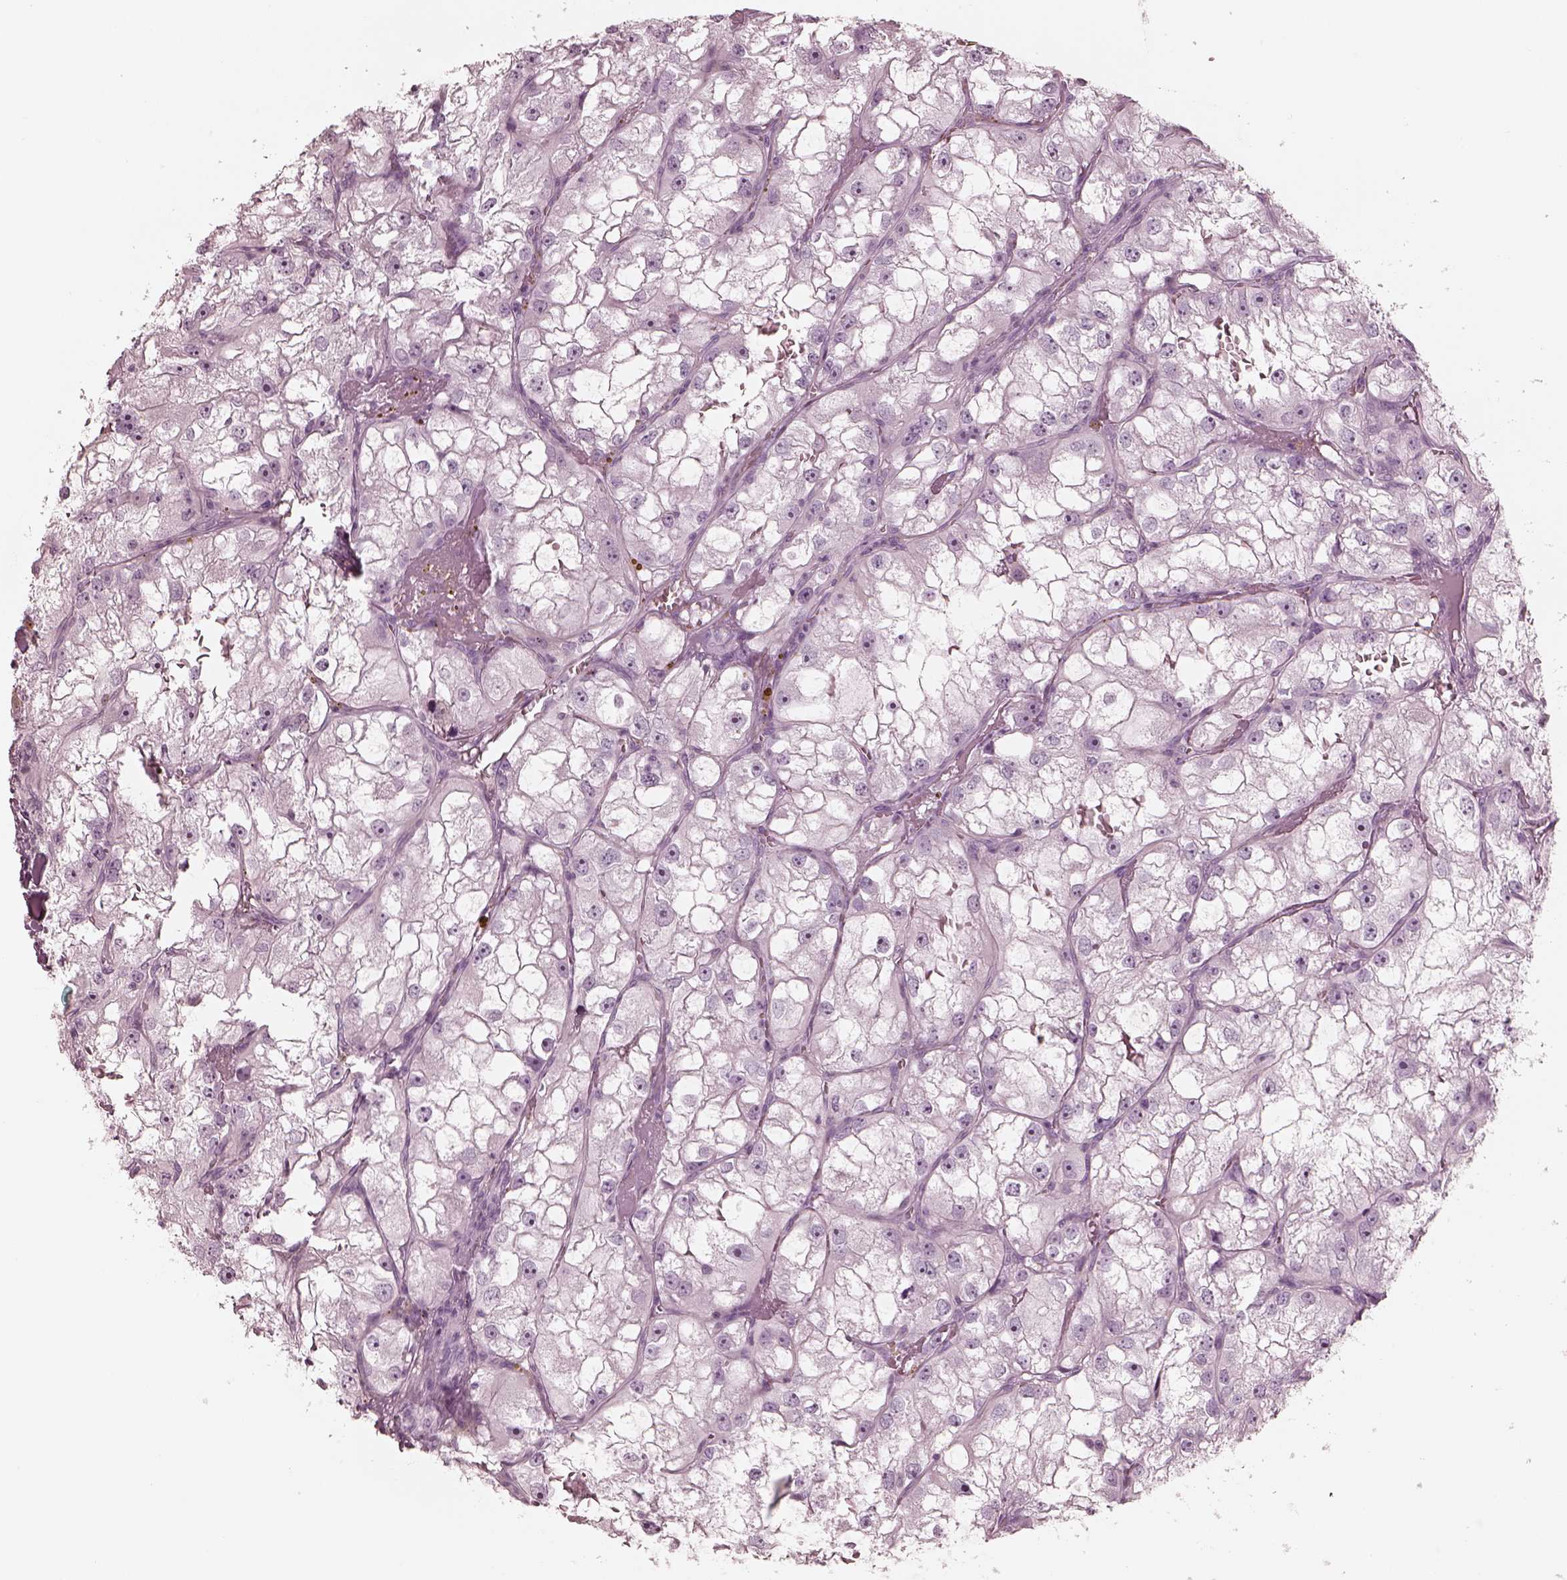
{"staining": {"intensity": "negative", "quantity": "none", "location": "none"}, "tissue": "renal cancer", "cell_type": "Tumor cells", "image_type": "cancer", "snomed": [{"axis": "morphology", "description": "Adenocarcinoma, NOS"}, {"axis": "topography", "description": "Kidney"}], "caption": "IHC micrograph of renal cancer stained for a protein (brown), which exhibits no positivity in tumor cells.", "gene": "PON3", "patient": {"sex": "male", "age": 59}}